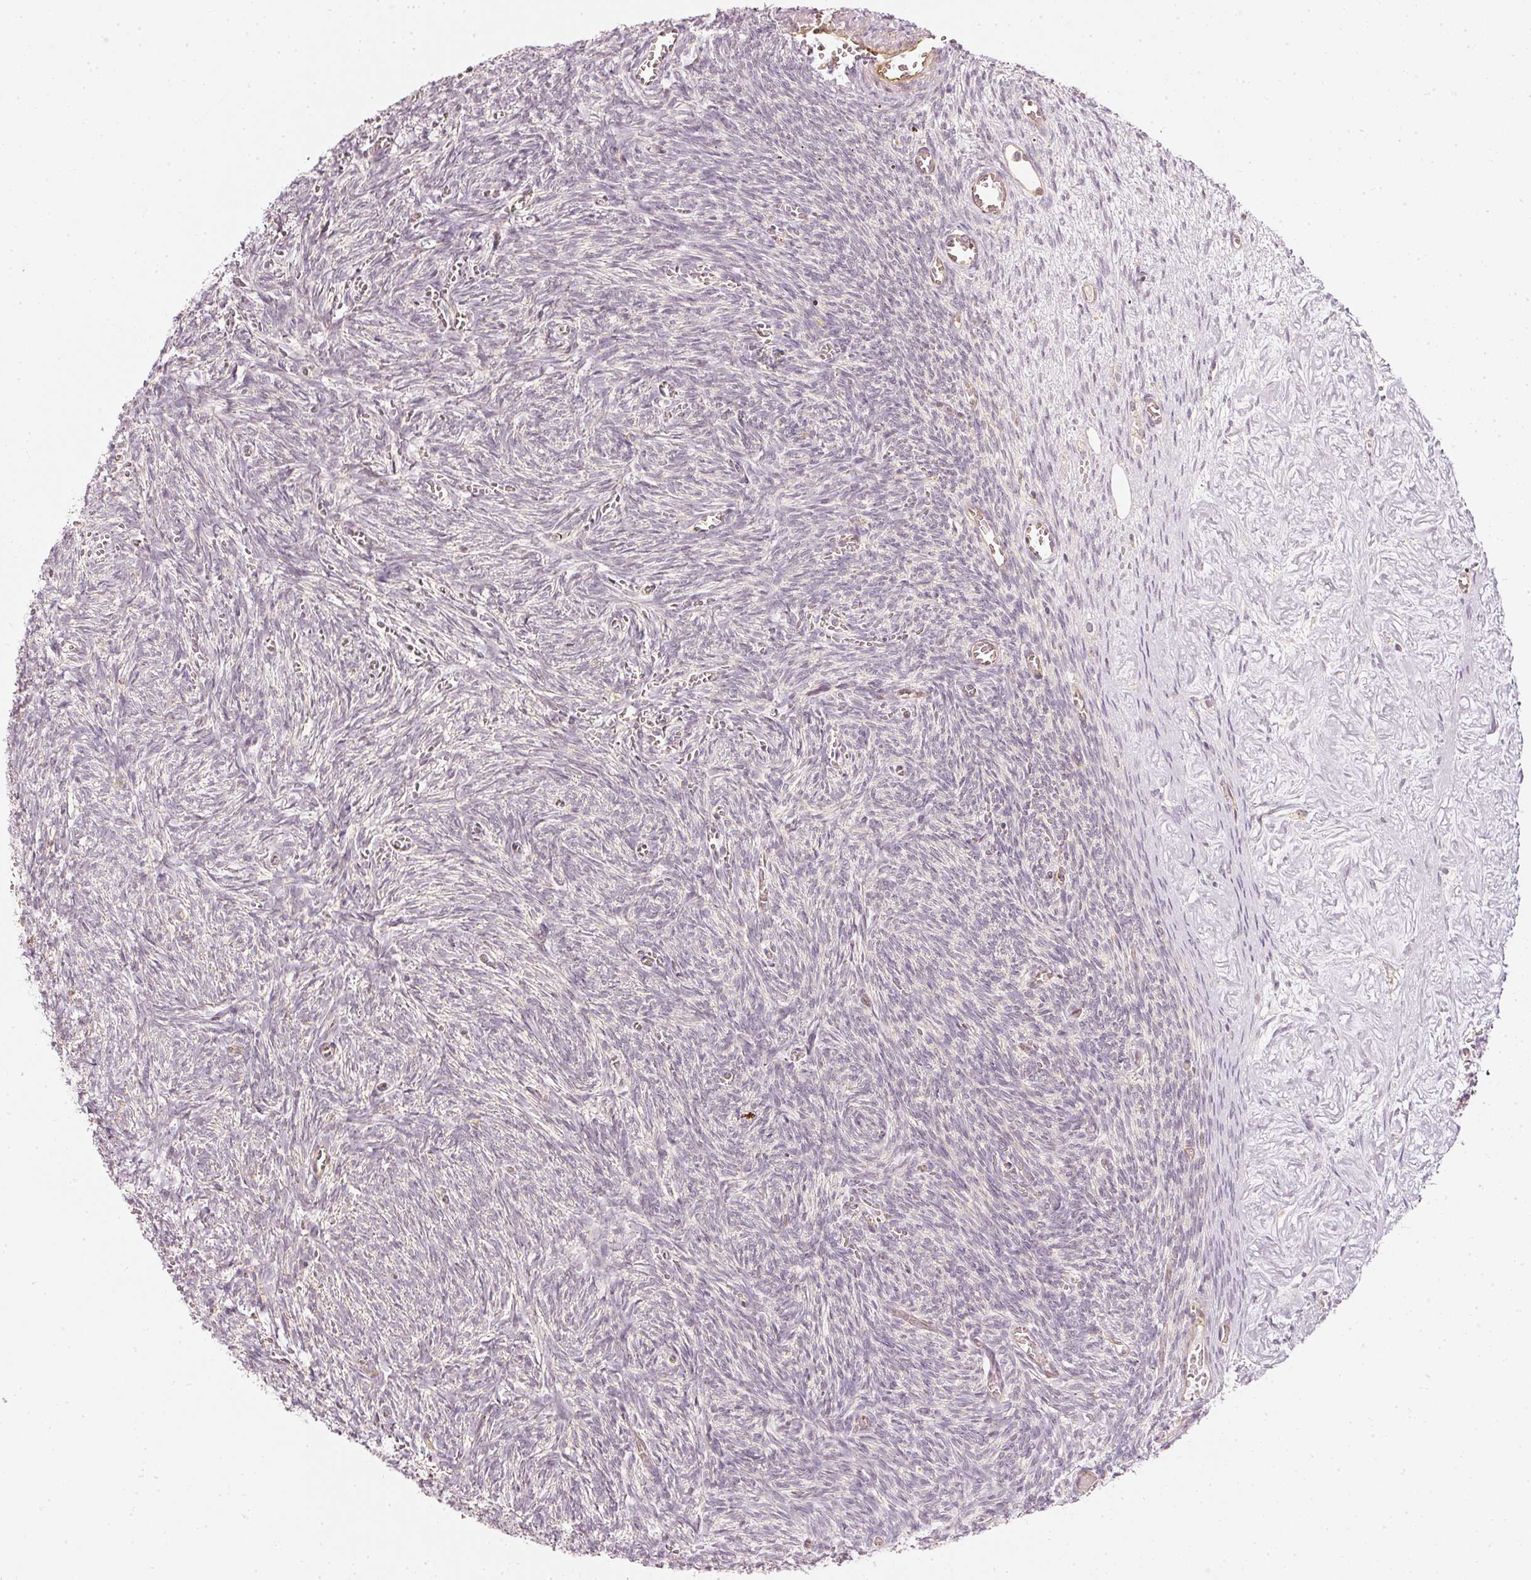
{"staining": {"intensity": "negative", "quantity": "none", "location": "none"}, "tissue": "ovary", "cell_type": "Follicle cells", "image_type": "normal", "snomed": [{"axis": "morphology", "description": "Normal tissue, NOS"}, {"axis": "topography", "description": "Ovary"}], "caption": "Immunohistochemistry (IHC) of normal human ovary reveals no expression in follicle cells.", "gene": "DRD2", "patient": {"sex": "female", "age": 67}}